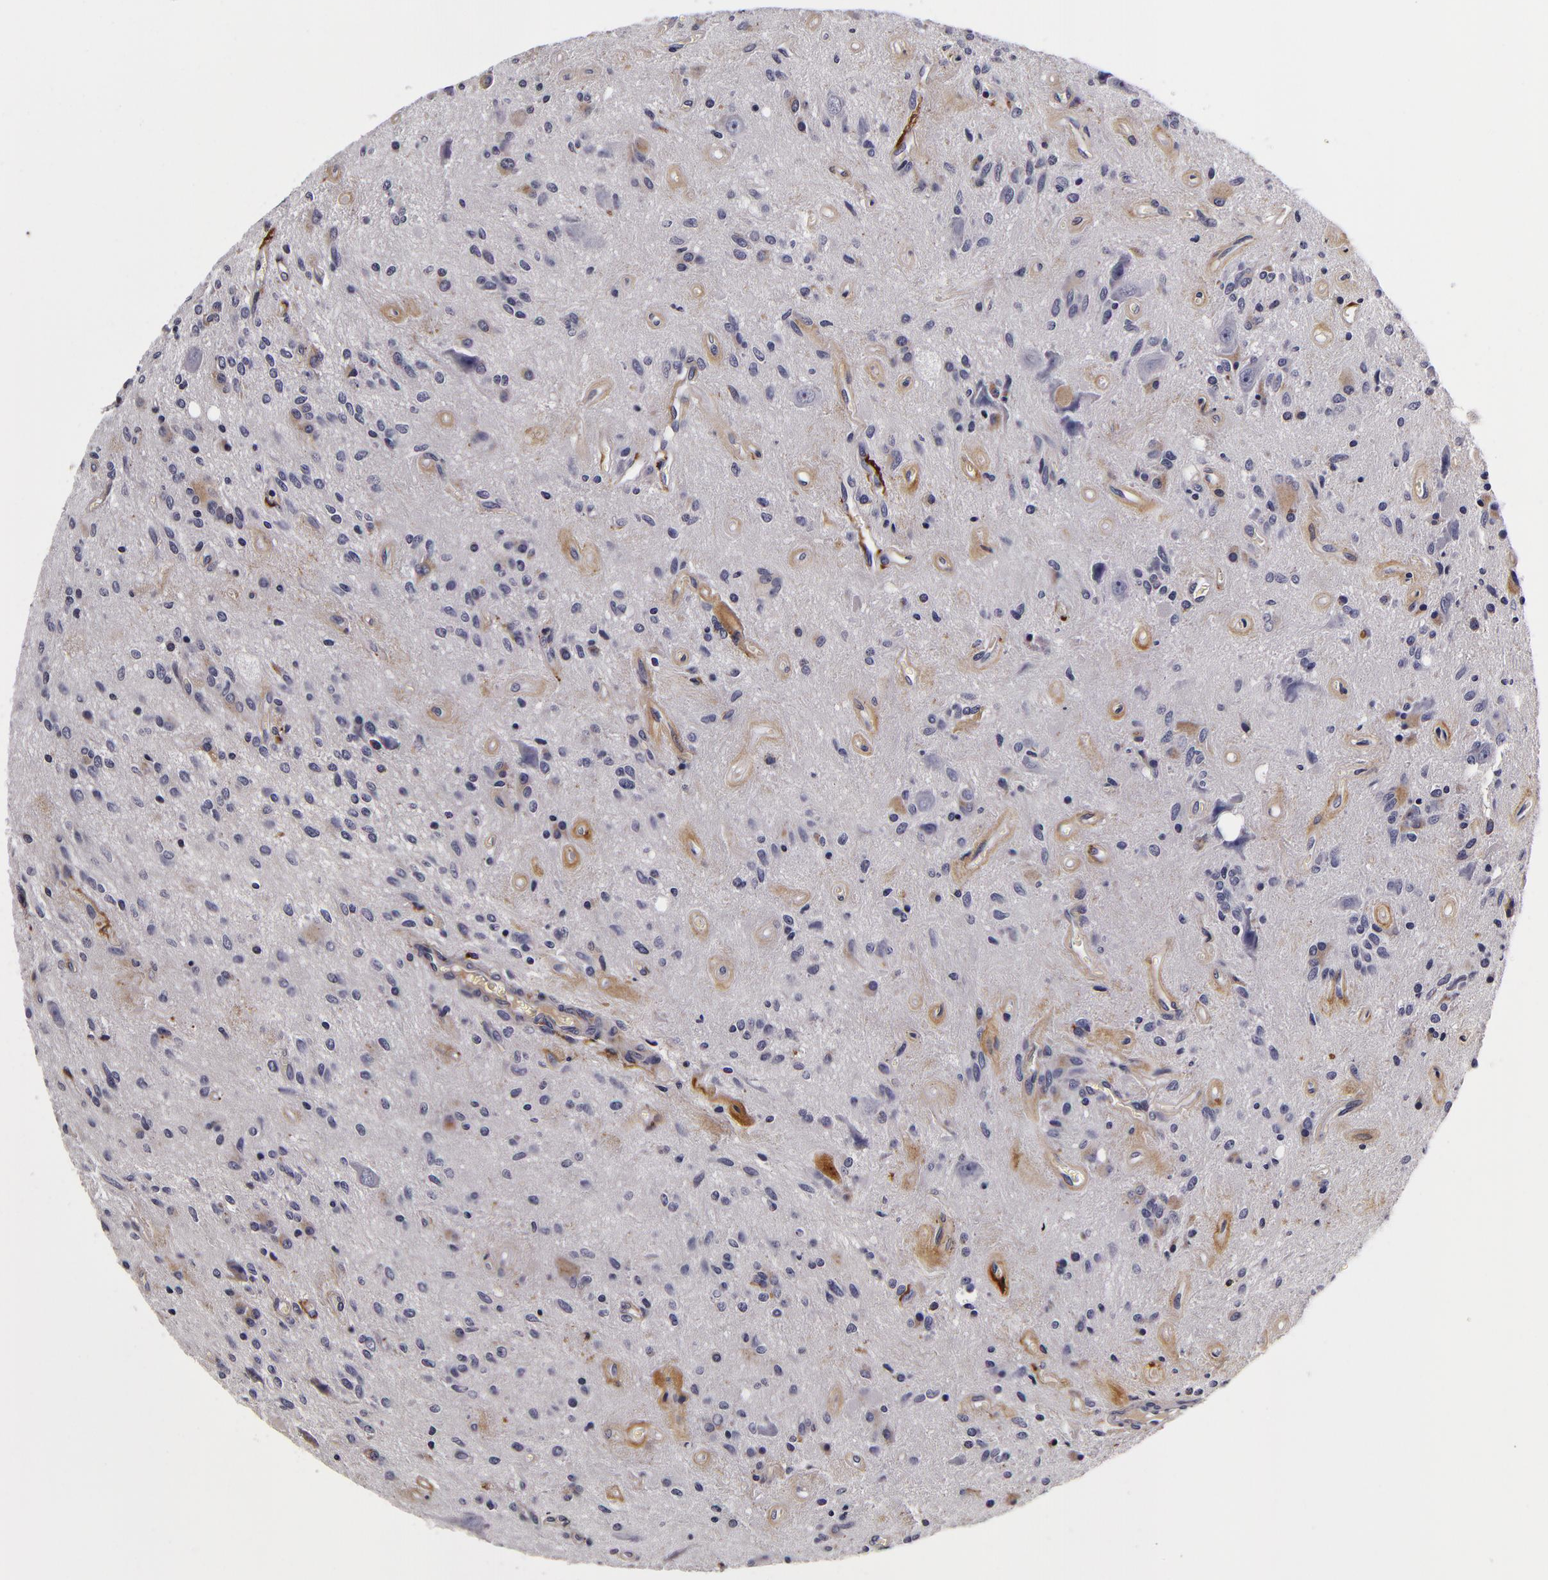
{"staining": {"intensity": "negative", "quantity": "none", "location": "none"}, "tissue": "glioma", "cell_type": "Tumor cells", "image_type": "cancer", "snomed": [{"axis": "morphology", "description": "Glioma, malignant, Low grade"}, {"axis": "topography", "description": "Brain"}], "caption": "Tumor cells show no significant positivity in malignant low-grade glioma.", "gene": "LGALS3BP", "patient": {"sex": "female", "age": 15}}